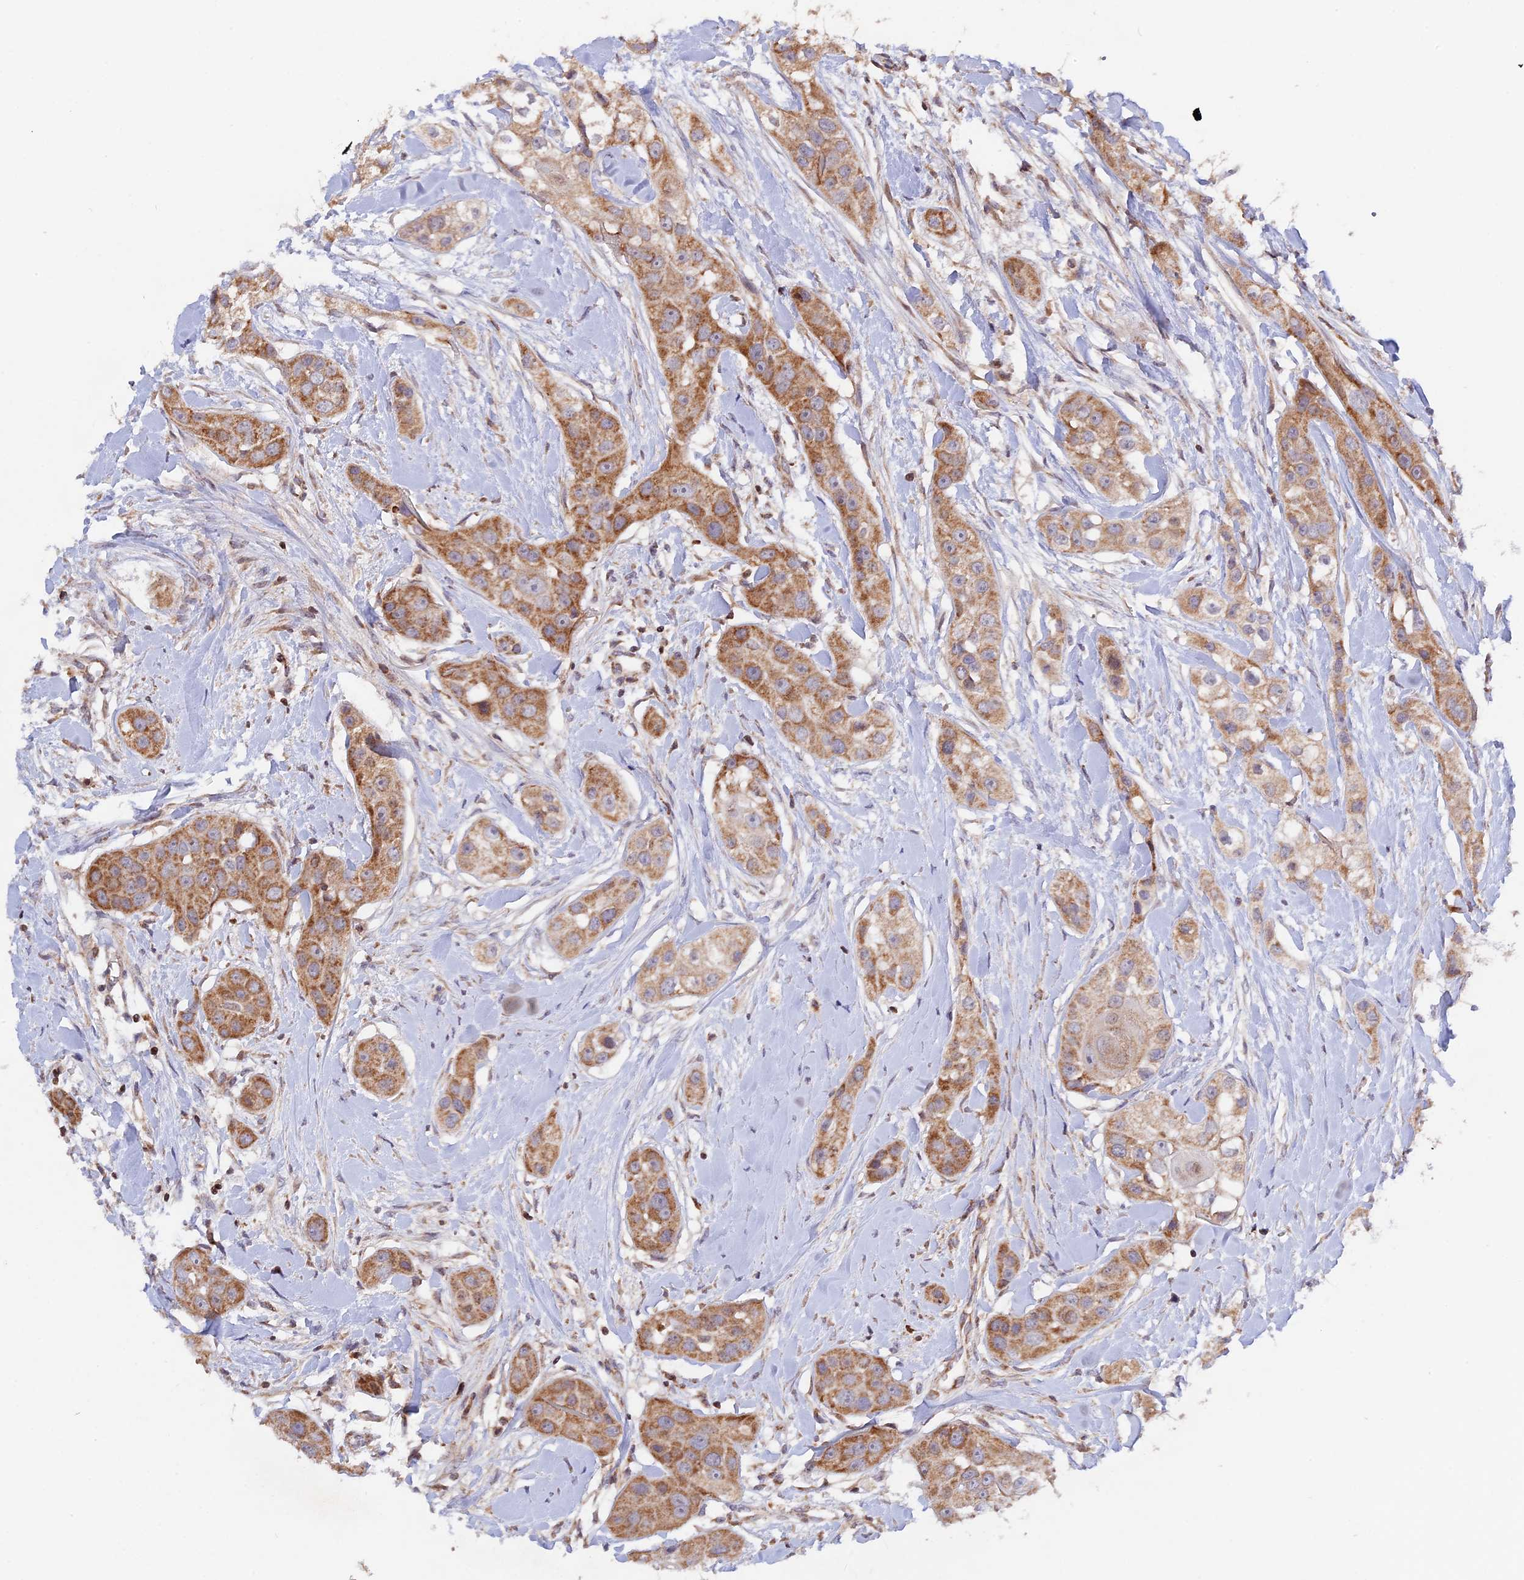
{"staining": {"intensity": "moderate", "quantity": ">75%", "location": "cytoplasmic/membranous"}, "tissue": "head and neck cancer", "cell_type": "Tumor cells", "image_type": "cancer", "snomed": [{"axis": "morphology", "description": "Normal tissue, NOS"}, {"axis": "morphology", "description": "Squamous cell carcinoma, NOS"}, {"axis": "topography", "description": "Skeletal muscle"}, {"axis": "topography", "description": "Head-Neck"}], "caption": "A medium amount of moderate cytoplasmic/membranous staining is identified in about >75% of tumor cells in head and neck cancer tissue. (IHC, brightfield microscopy, high magnification).", "gene": "MPV17L", "patient": {"sex": "male", "age": 51}}